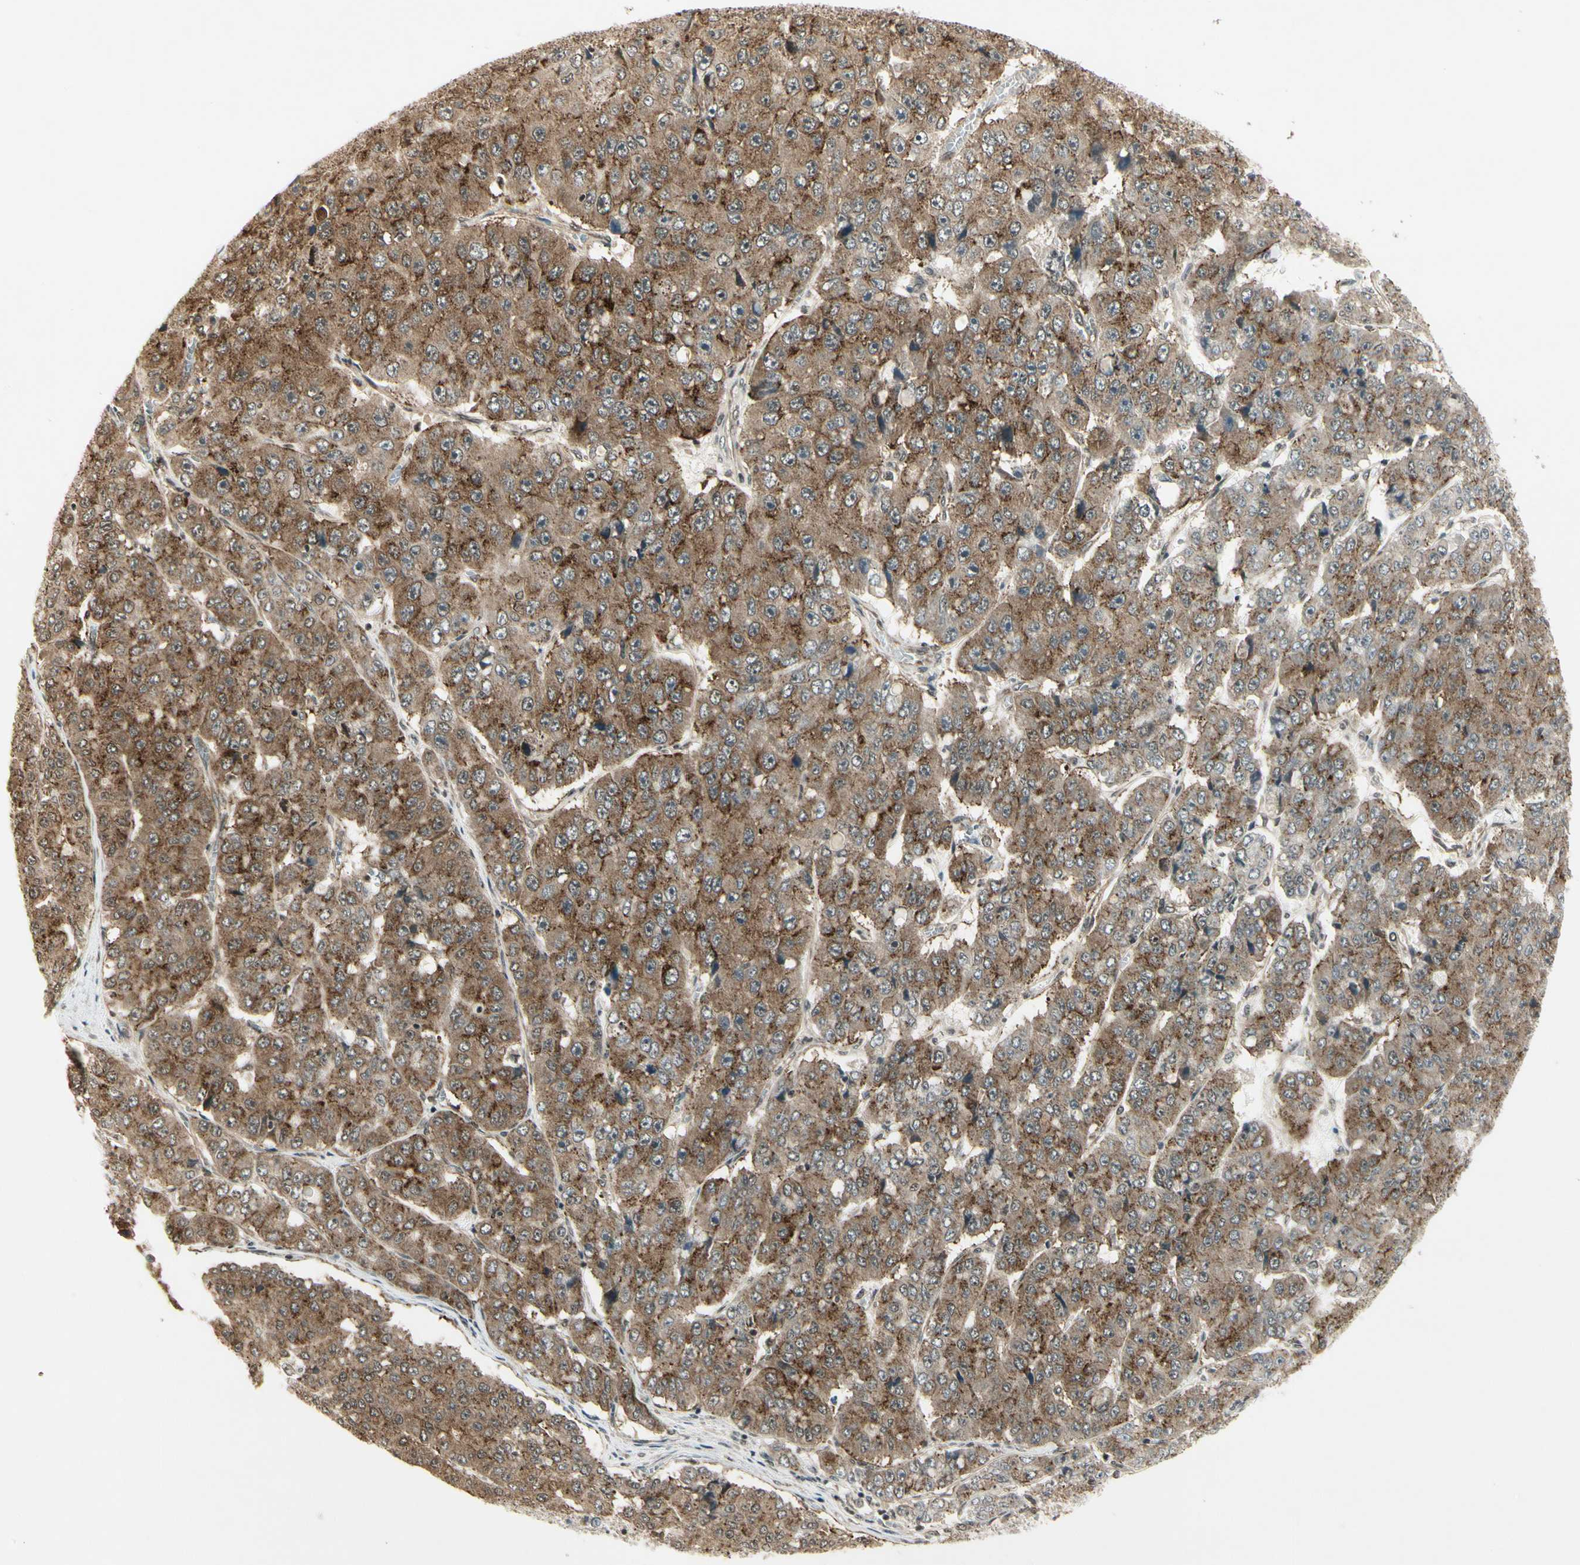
{"staining": {"intensity": "moderate", "quantity": ">75%", "location": "cytoplasmic/membranous"}, "tissue": "pancreatic cancer", "cell_type": "Tumor cells", "image_type": "cancer", "snomed": [{"axis": "morphology", "description": "Adenocarcinoma, NOS"}, {"axis": "topography", "description": "Pancreas"}], "caption": "A photomicrograph of human pancreatic adenocarcinoma stained for a protein reveals moderate cytoplasmic/membranous brown staining in tumor cells.", "gene": "SMN2", "patient": {"sex": "male", "age": 50}}